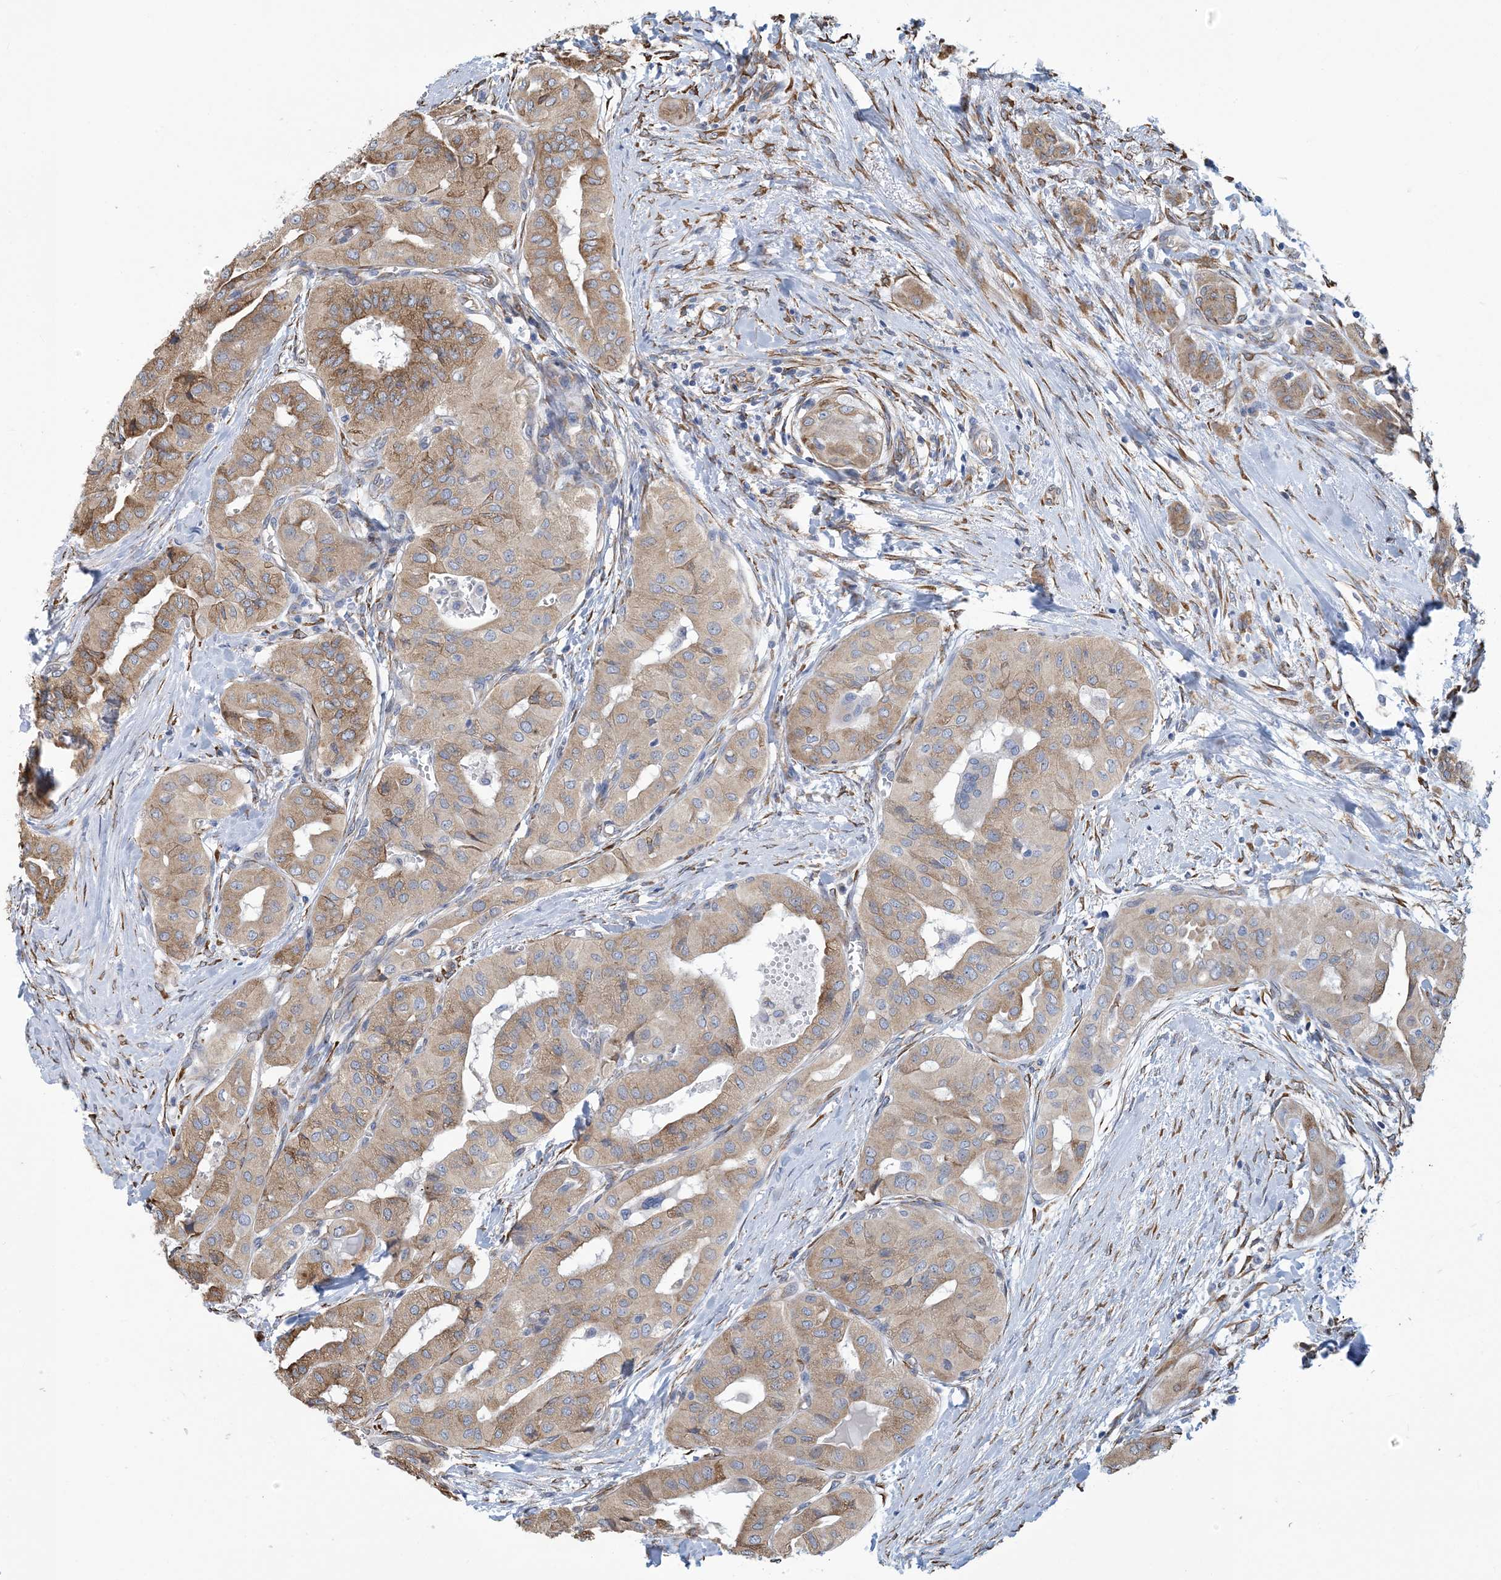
{"staining": {"intensity": "moderate", "quantity": "25%-75%", "location": "cytoplasmic/membranous"}, "tissue": "thyroid cancer", "cell_type": "Tumor cells", "image_type": "cancer", "snomed": [{"axis": "morphology", "description": "Papillary adenocarcinoma, NOS"}, {"axis": "topography", "description": "Thyroid gland"}], "caption": "Papillary adenocarcinoma (thyroid) was stained to show a protein in brown. There is medium levels of moderate cytoplasmic/membranous staining in about 25%-75% of tumor cells.", "gene": "CCDC14", "patient": {"sex": "female", "age": 59}}